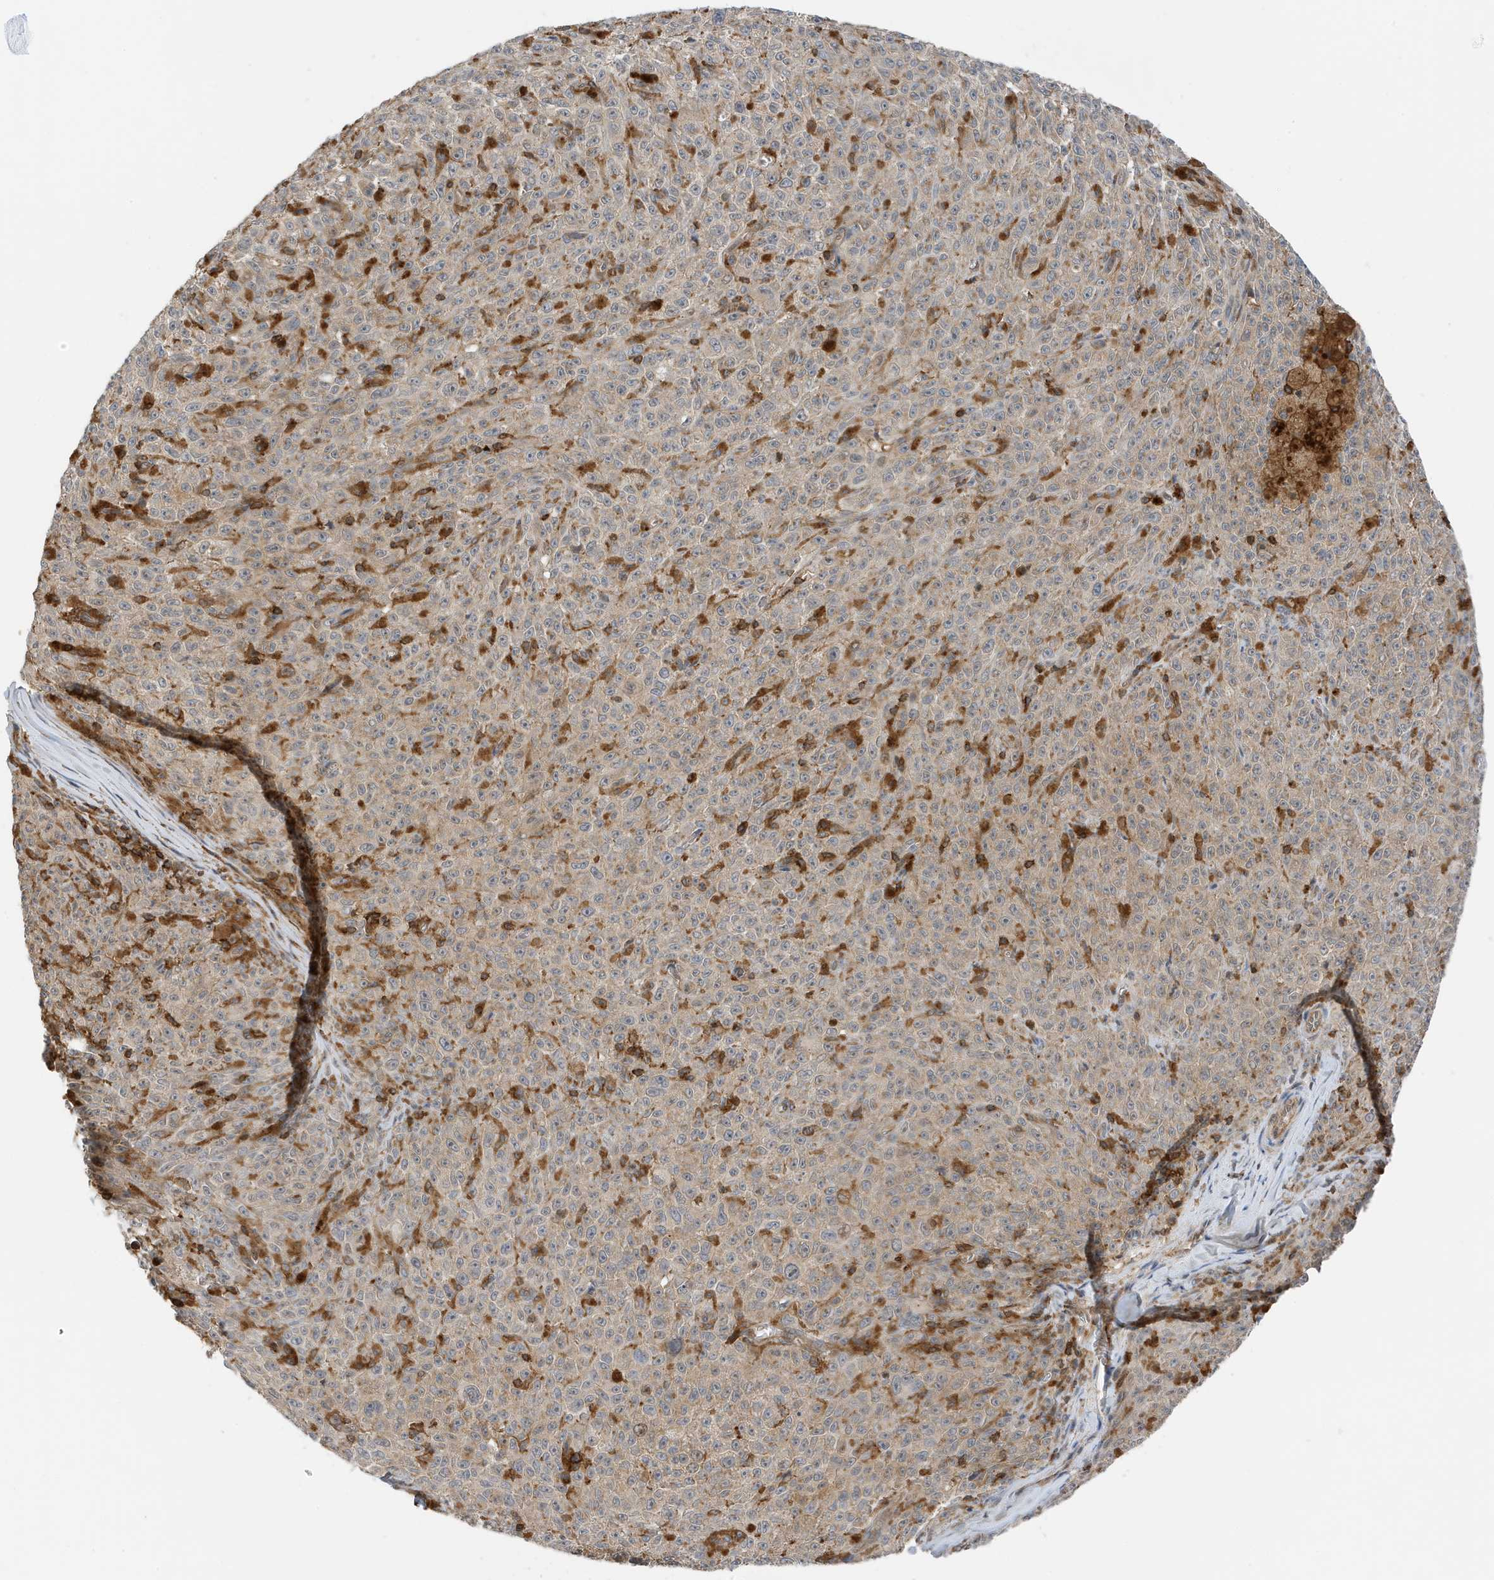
{"staining": {"intensity": "negative", "quantity": "none", "location": "none"}, "tissue": "melanoma", "cell_type": "Tumor cells", "image_type": "cancer", "snomed": [{"axis": "morphology", "description": "Malignant melanoma, NOS"}, {"axis": "topography", "description": "Skin"}], "caption": "IHC histopathology image of neoplastic tissue: human melanoma stained with DAB exhibits no significant protein positivity in tumor cells. (Brightfield microscopy of DAB IHC at high magnification).", "gene": "TATDN3", "patient": {"sex": "female", "age": 82}}